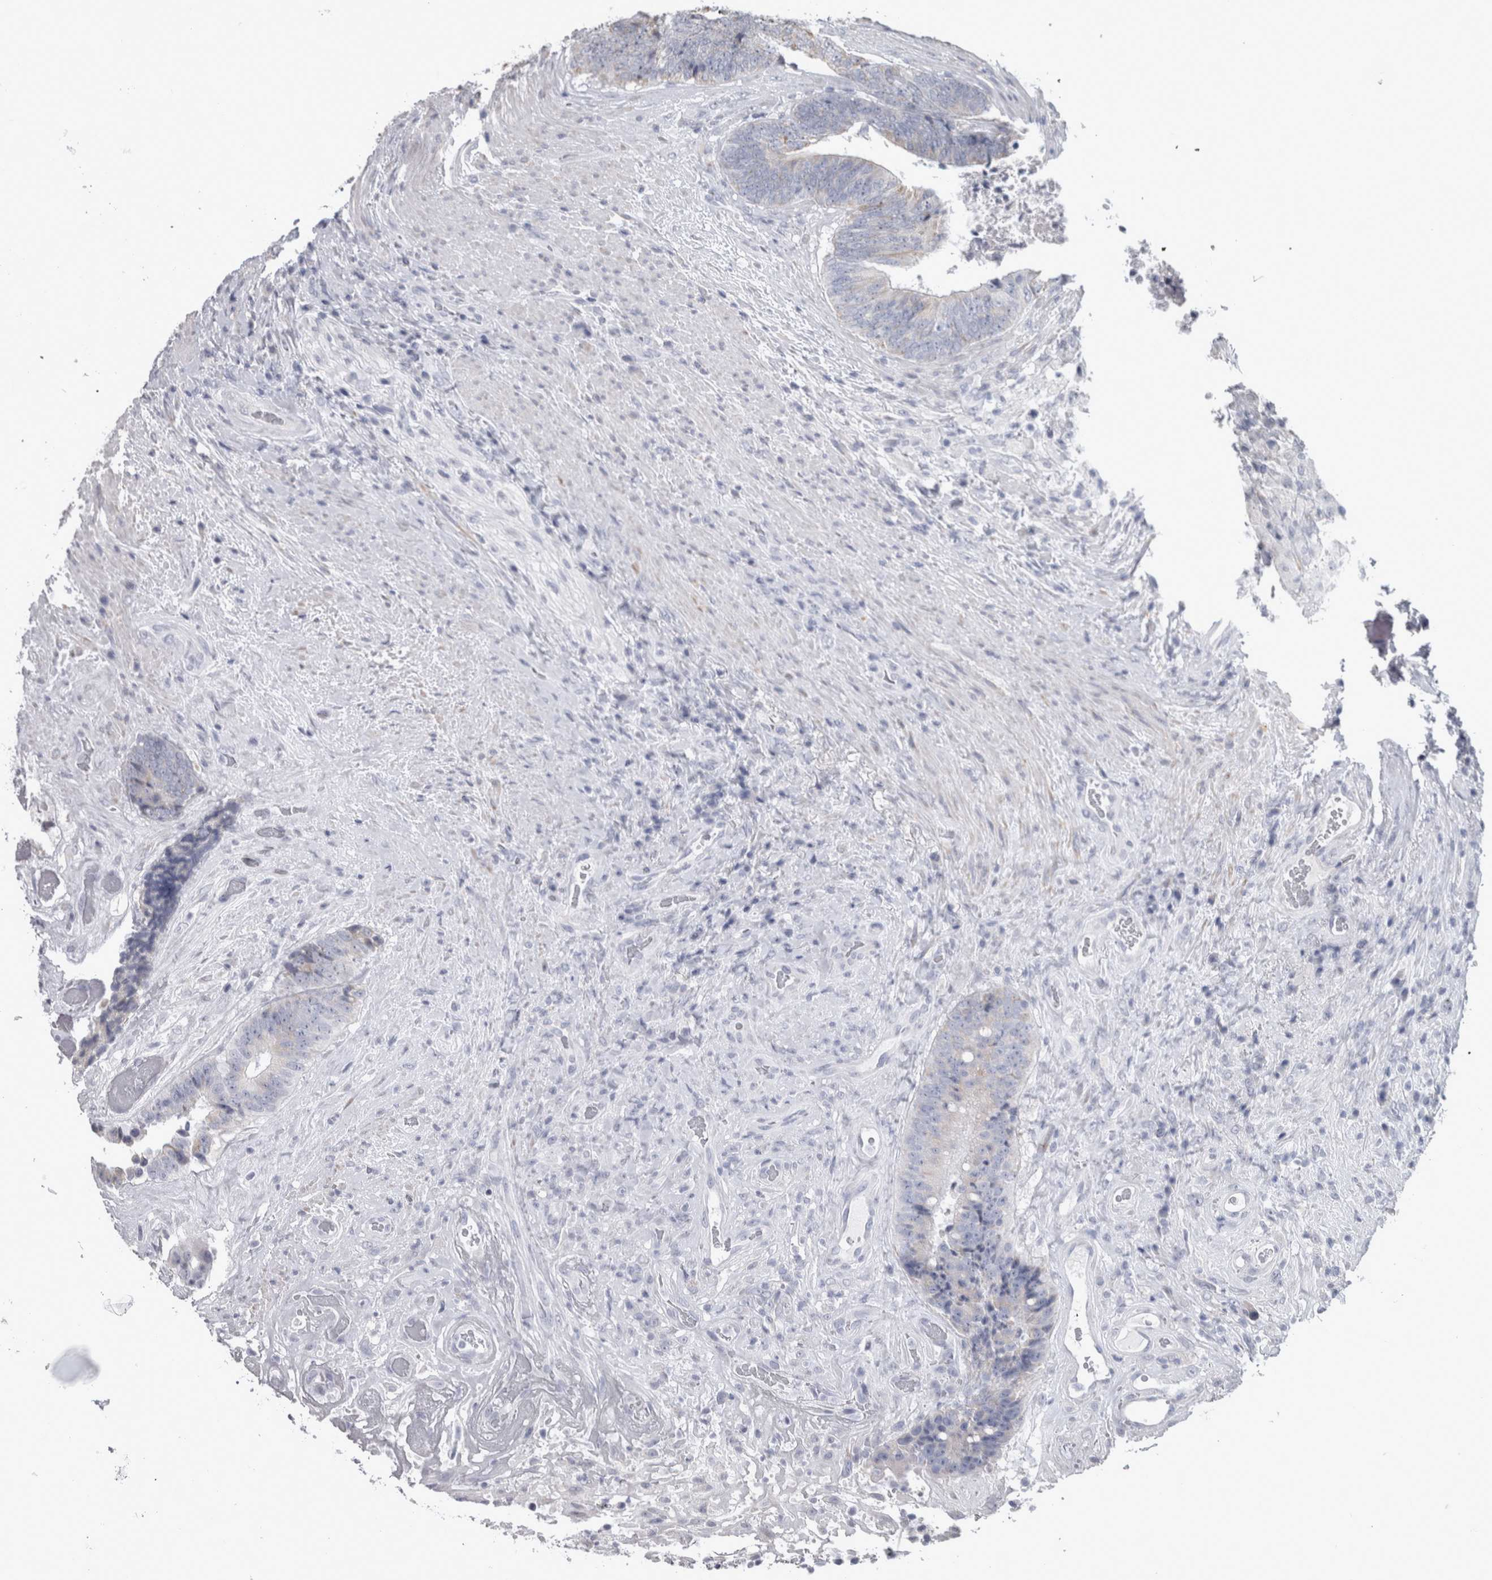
{"staining": {"intensity": "negative", "quantity": "none", "location": "none"}, "tissue": "colorectal cancer", "cell_type": "Tumor cells", "image_type": "cancer", "snomed": [{"axis": "morphology", "description": "Adenocarcinoma, NOS"}, {"axis": "topography", "description": "Rectum"}], "caption": "High magnification brightfield microscopy of colorectal adenocarcinoma stained with DAB (brown) and counterstained with hematoxylin (blue): tumor cells show no significant expression. (Brightfield microscopy of DAB (3,3'-diaminobenzidine) IHC at high magnification).", "gene": "MSMB", "patient": {"sex": "male", "age": 72}}